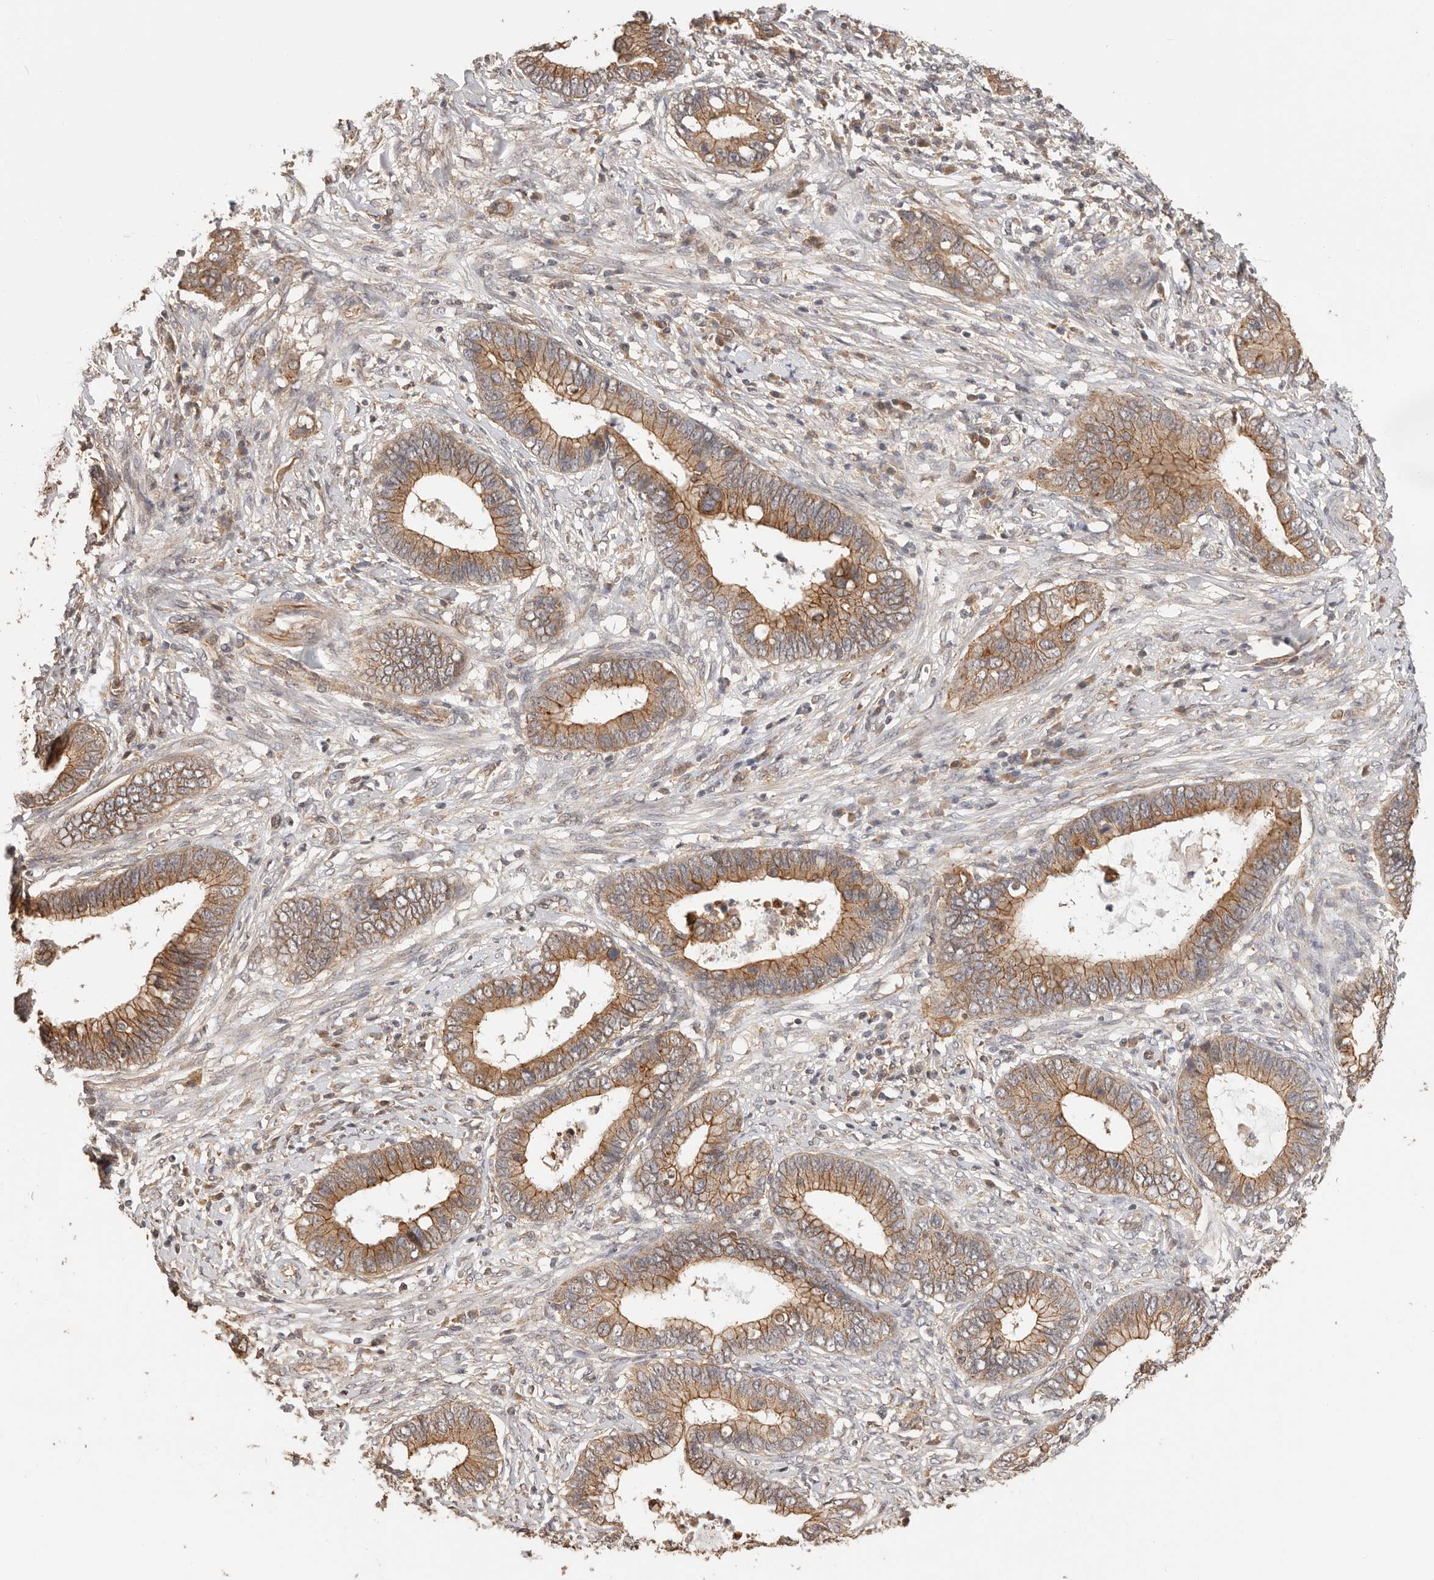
{"staining": {"intensity": "moderate", "quantity": ">75%", "location": "cytoplasmic/membranous"}, "tissue": "cervical cancer", "cell_type": "Tumor cells", "image_type": "cancer", "snomed": [{"axis": "morphology", "description": "Adenocarcinoma, NOS"}, {"axis": "topography", "description": "Cervix"}], "caption": "Adenocarcinoma (cervical) stained with DAB immunohistochemistry reveals medium levels of moderate cytoplasmic/membranous positivity in about >75% of tumor cells.", "gene": "AFDN", "patient": {"sex": "female", "age": 44}}